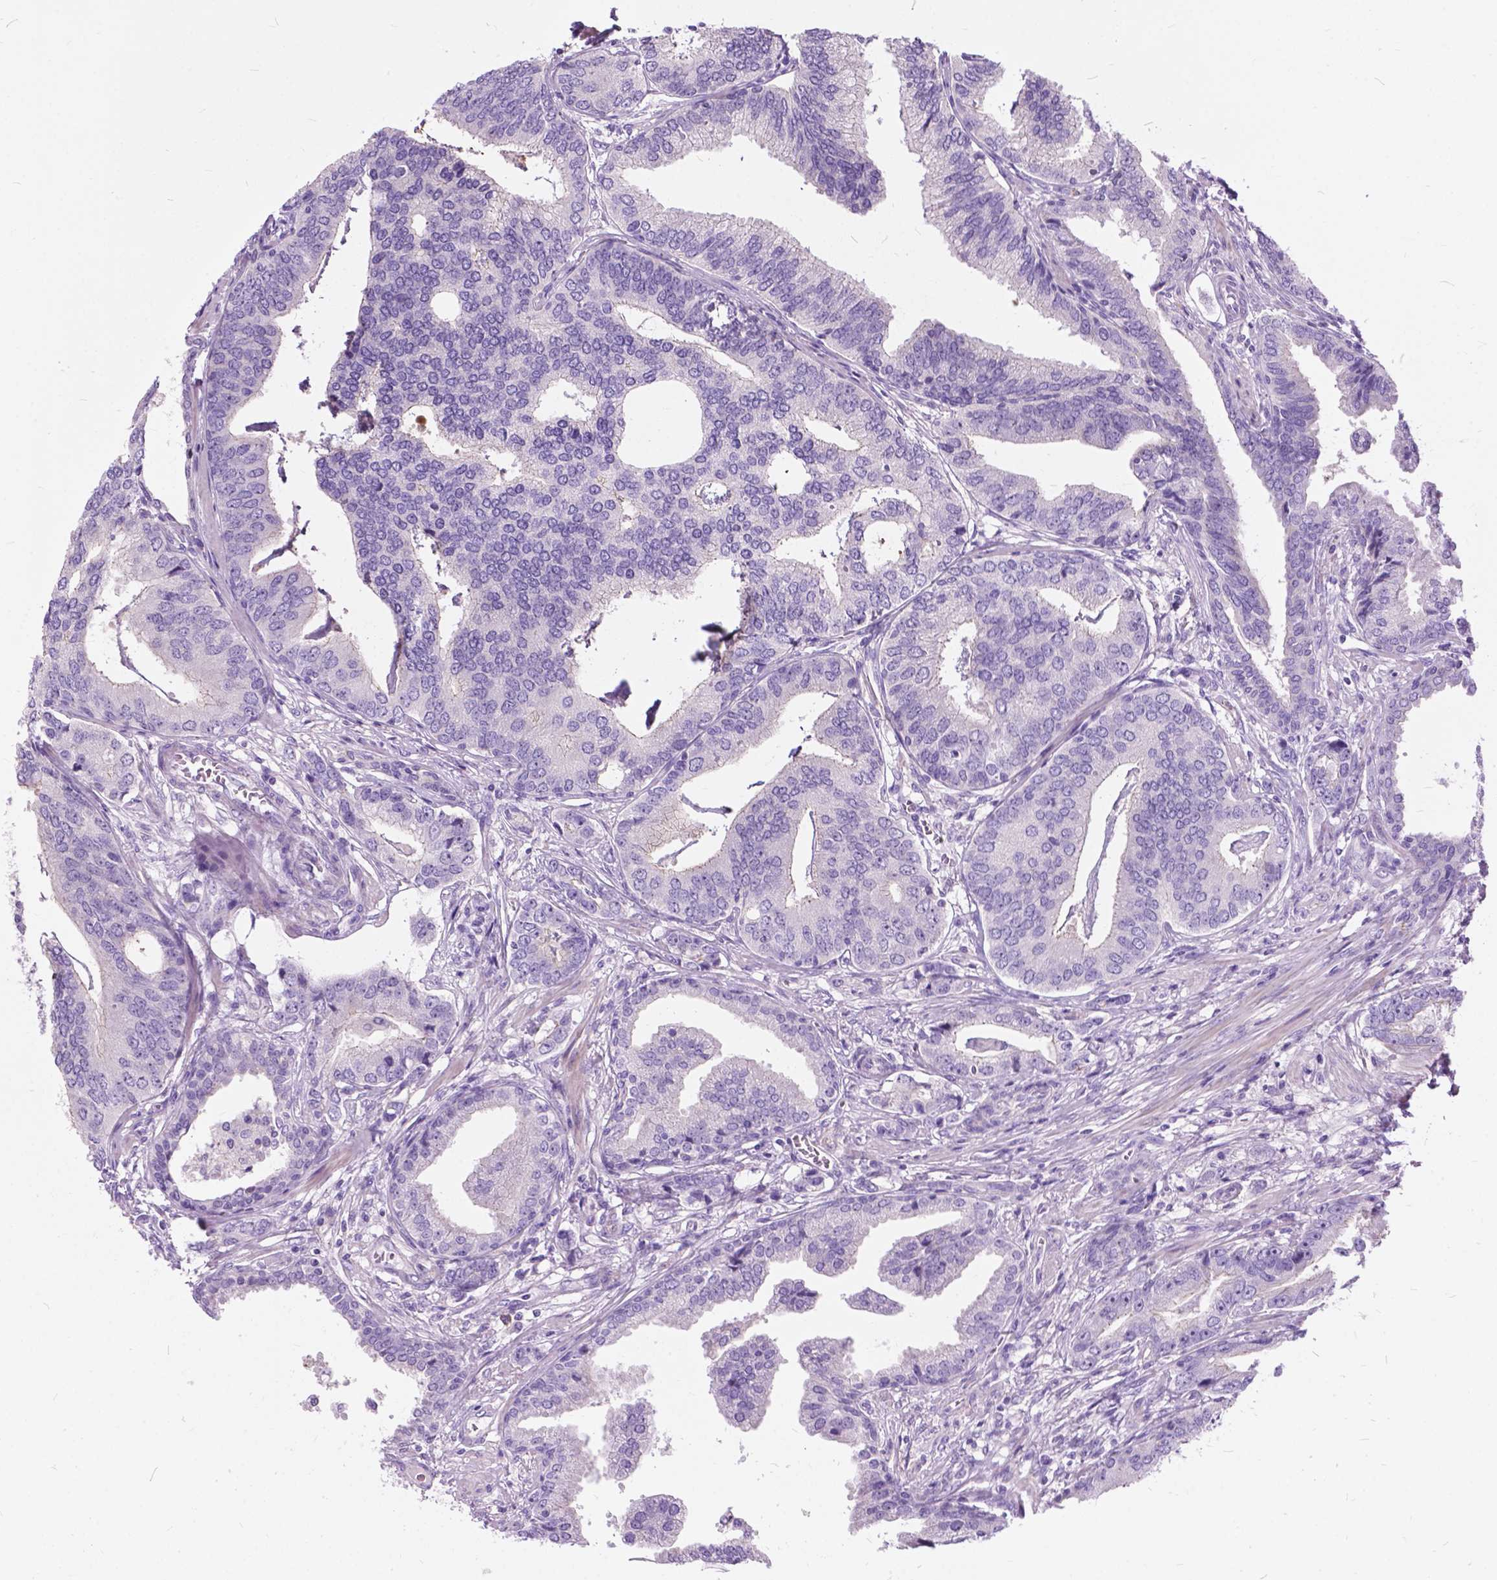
{"staining": {"intensity": "negative", "quantity": "none", "location": "none"}, "tissue": "prostate cancer", "cell_type": "Tumor cells", "image_type": "cancer", "snomed": [{"axis": "morphology", "description": "Adenocarcinoma, NOS"}, {"axis": "topography", "description": "Prostate"}], "caption": "Immunohistochemistry image of neoplastic tissue: adenocarcinoma (prostate) stained with DAB demonstrates no significant protein expression in tumor cells.", "gene": "PRR35", "patient": {"sex": "male", "age": 64}}